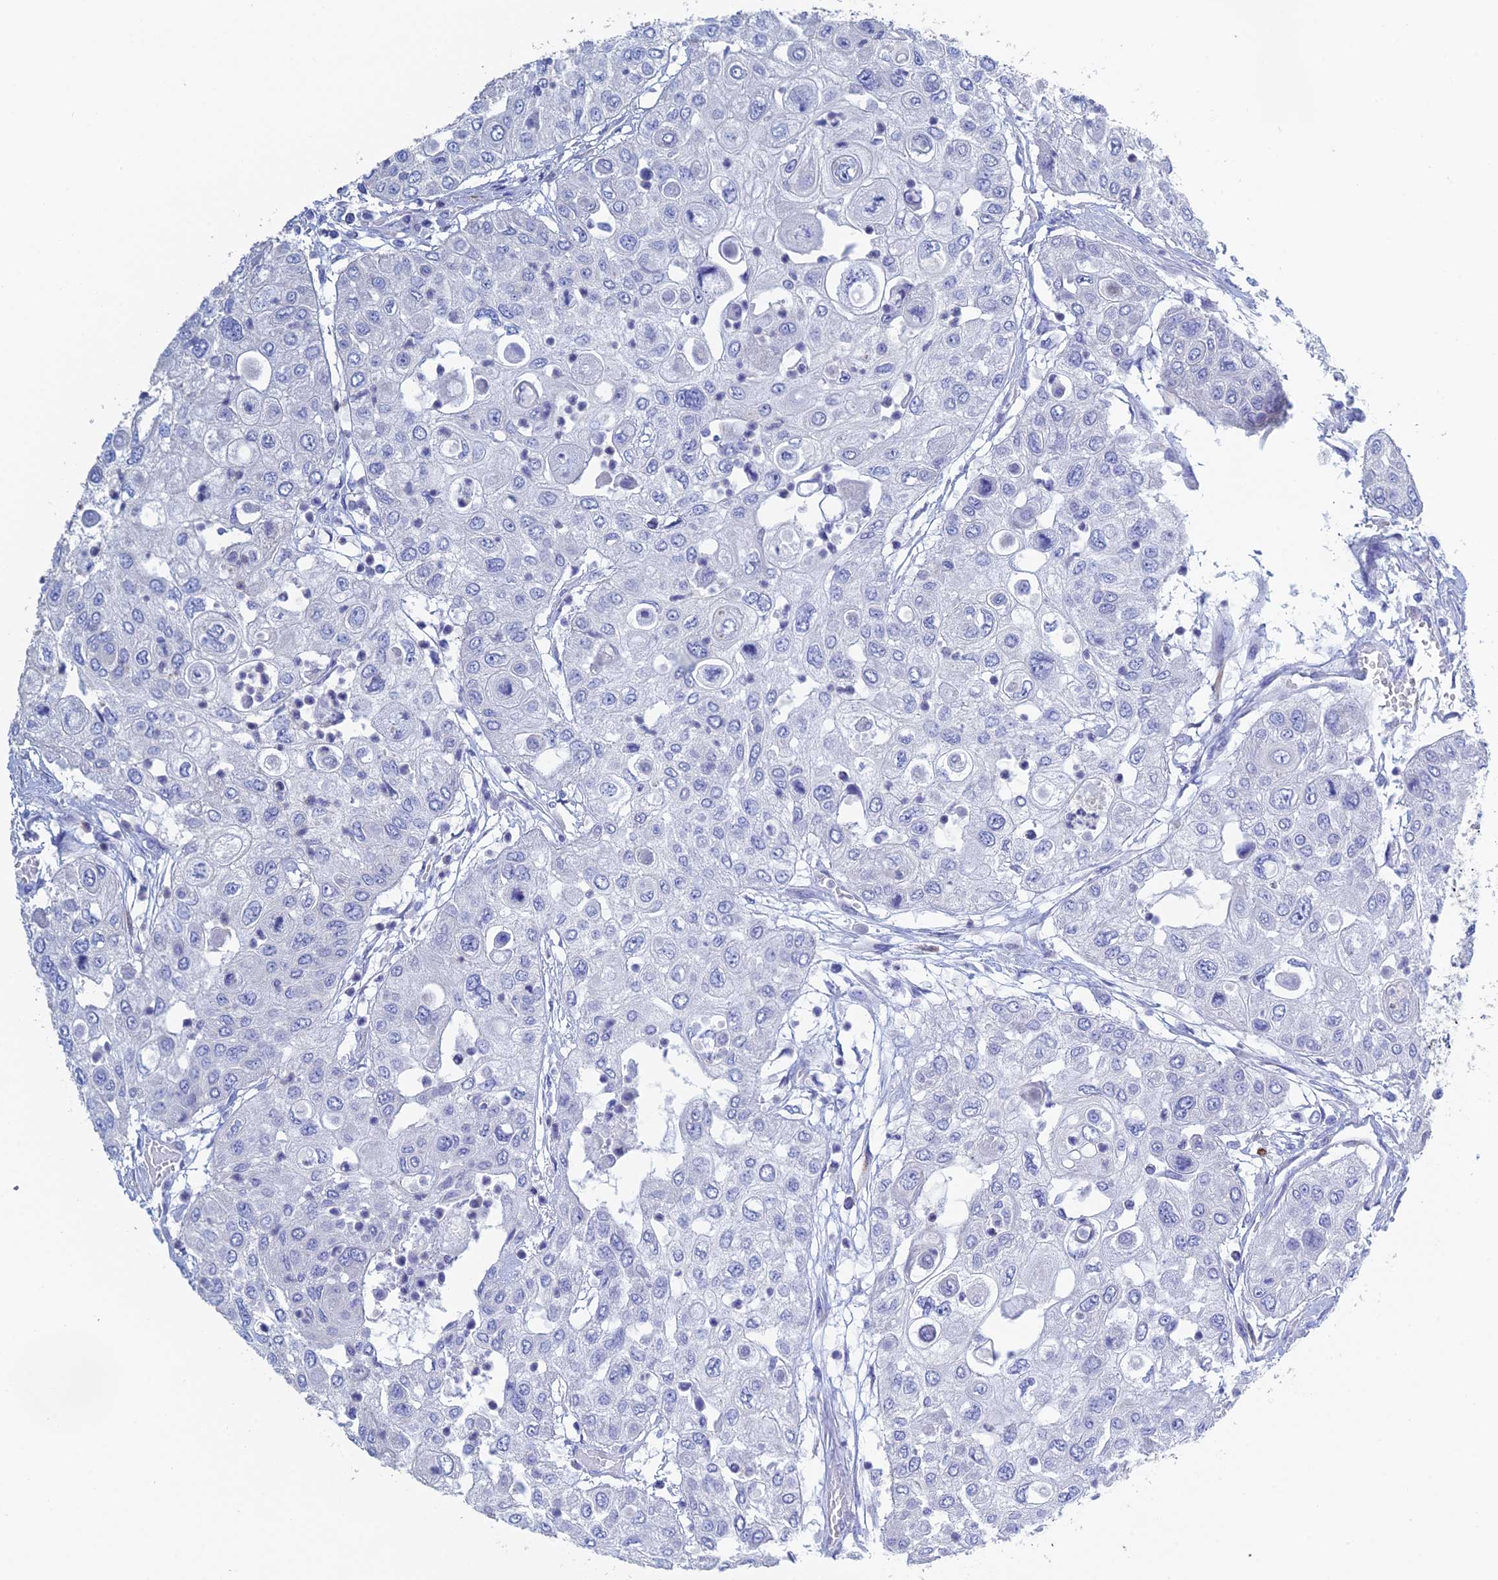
{"staining": {"intensity": "negative", "quantity": "none", "location": "none"}, "tissue": "urothelial cancer", "cell_type": "Tumor cells", "image_type": "cancer", "snomed": [{"axis": "morphology", "description": "Urothelial carcinoma, High grade"}, {"axis": "topography", "description": "Urinary bladder"}], "caption": "High-grade urothelial carcinoma was stained to show a protein in brown. There is no significant positivity in tumor cells. (Stains: DAB immunohistochemistry (IHC) with hematoxylin counter stain, Microscopy: brightfield microscopy at high magnification).", "gene": "PCDHA8", "patient": {"sex": "female", "age": 79}}